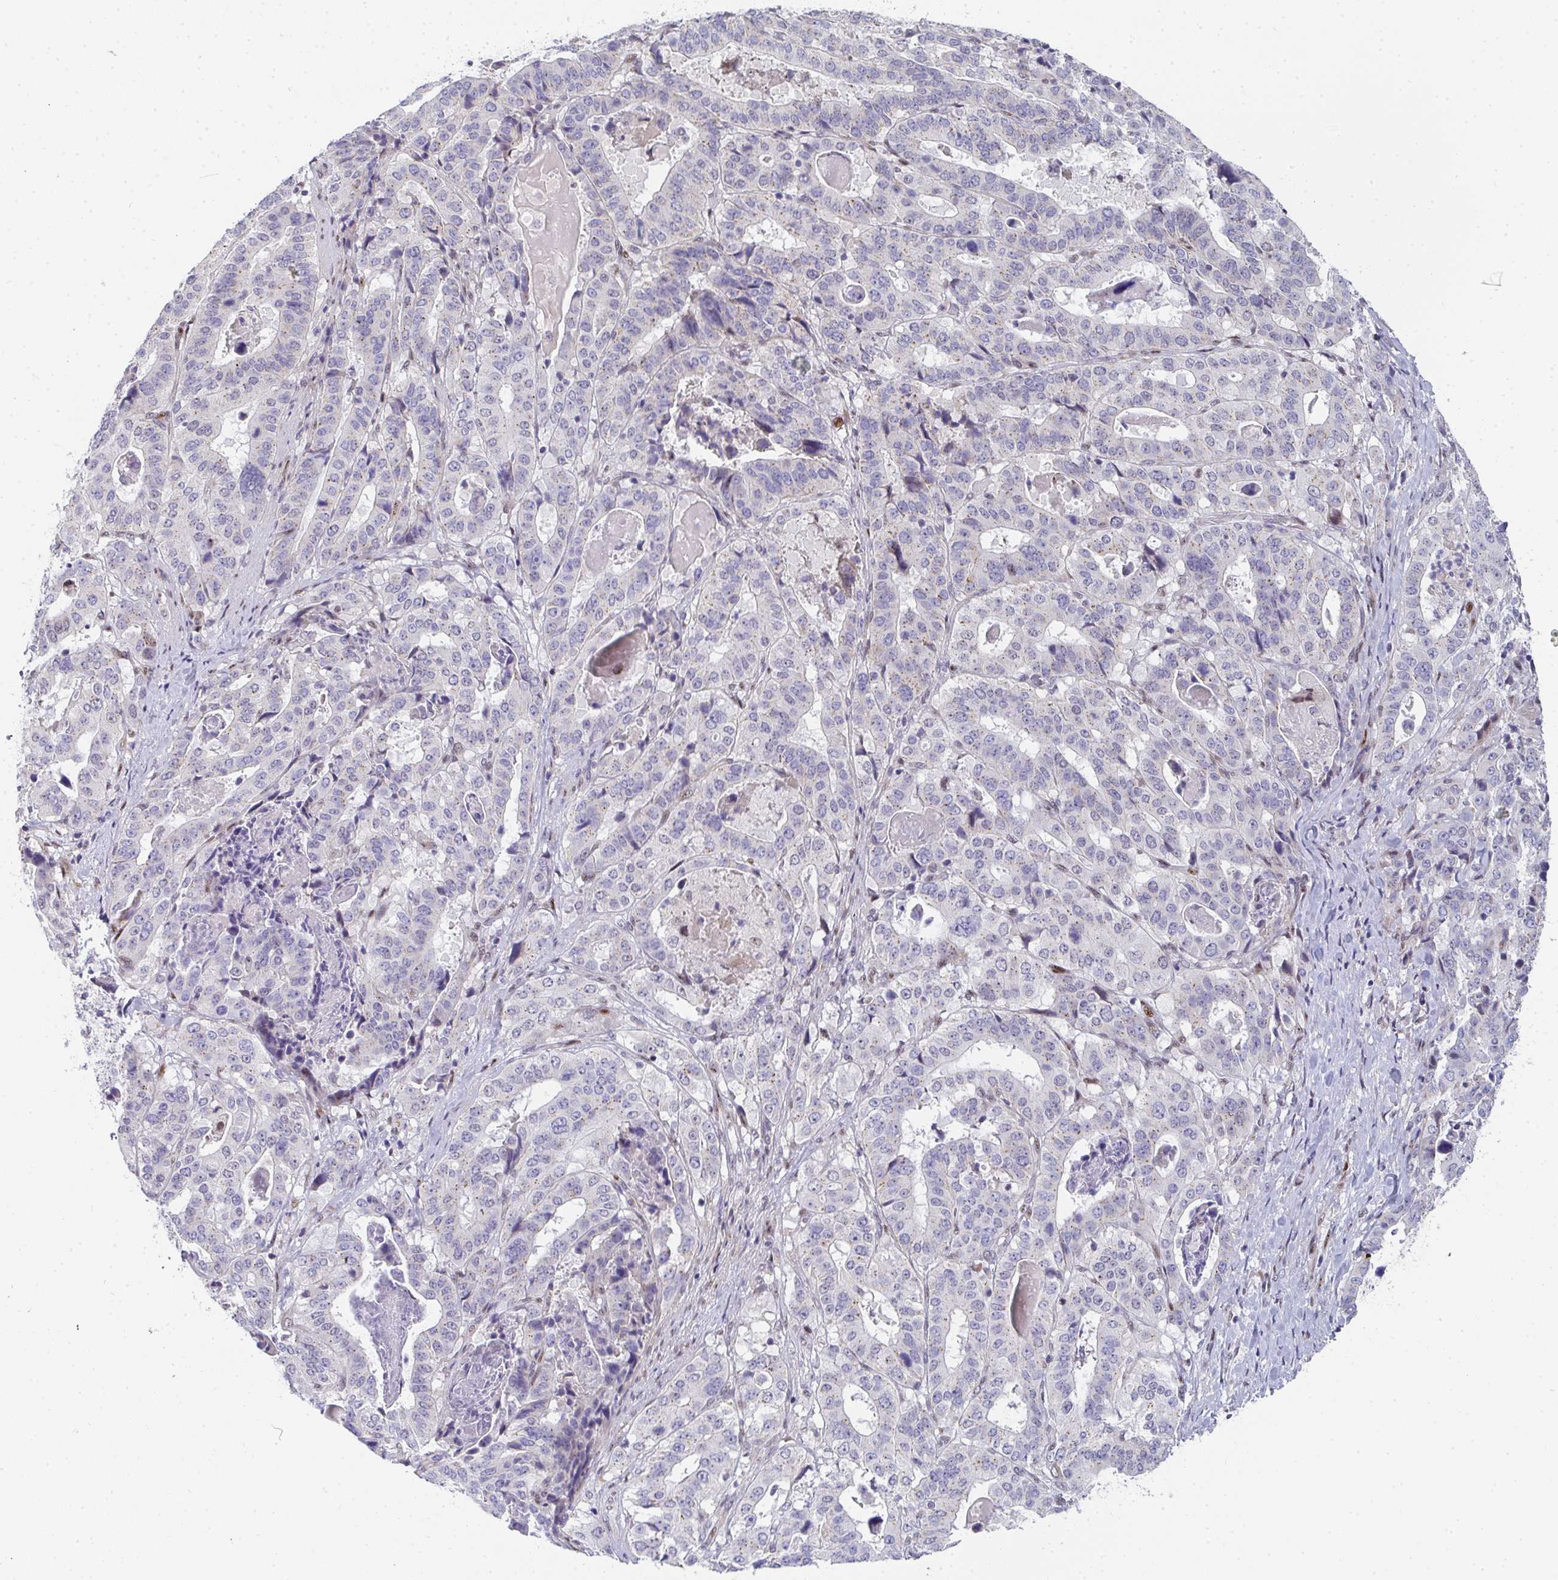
{"staining": {"intensity": "negative", "quantity": "none", "location": "none"}, "tissue": "stomach cancer", "cell_type": "Tumor cells", "image_type": "cancer", "snomed": [{"axis": "morphology", "description": "Adenocarcinoma, NOS"}, {"axis": "topography", "description": "Stomach"}], "caption": "A micrograph of stomach adenocarcinoma stained for a protein exhibits no brown staining in tumor cells.", "gene": "ZIC3", "patient": {"sex": "male", "age": 48}}